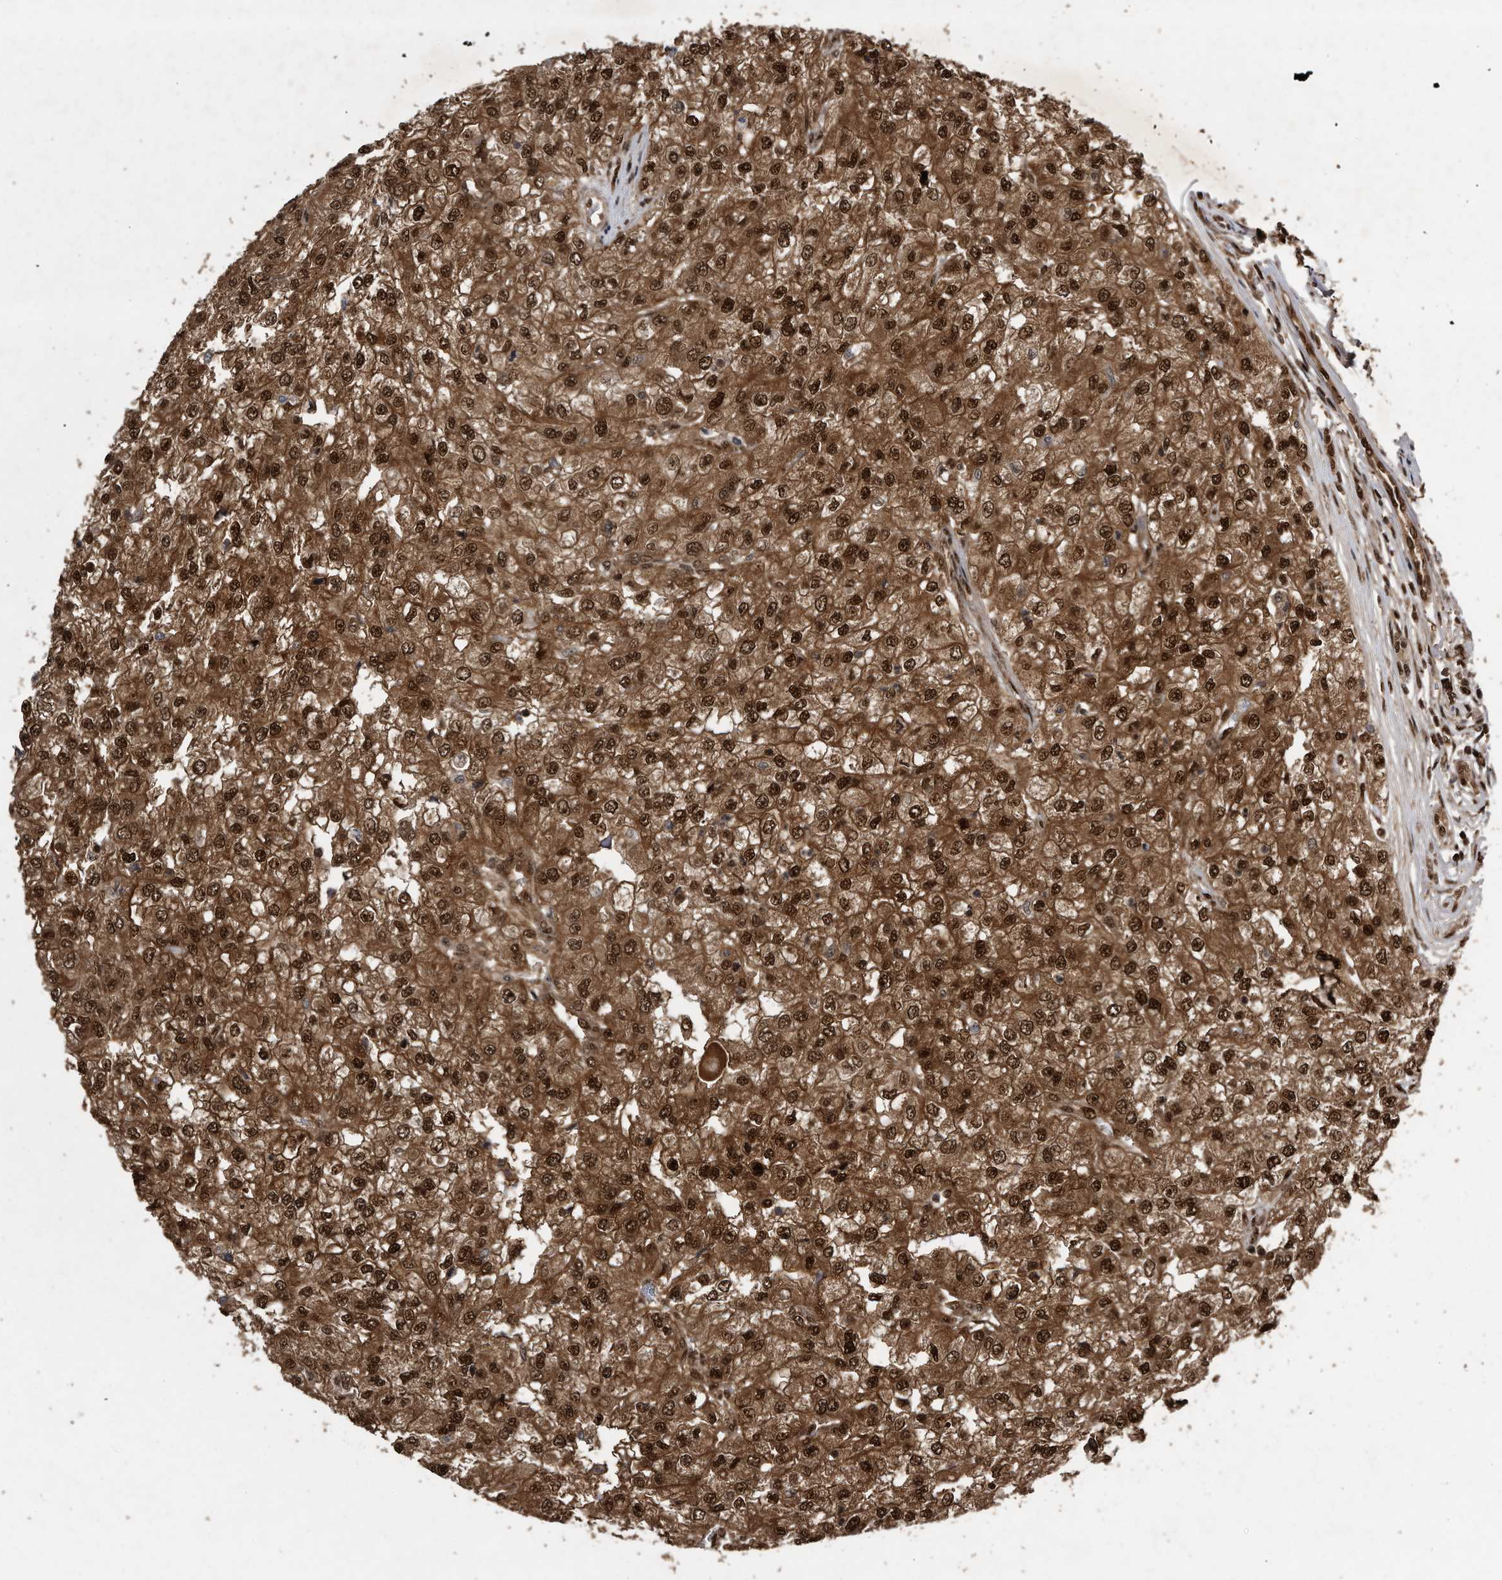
{"staining": {"intensity": "strong", "quantity": ">75%", "location": "cytoplasmic/membranous,nuclear"}, "tissue": "renal cancer", "cell_type": "Tumor cells", "image_type": "cancer", "snomed": [{"axis": "morphology", "description": "Adenocarcinoma, NOS"}, {"axis": "topography", "description": "Kidney"}], "caption": "The micrograph displays staining of renal cancer, revealing strong cytoplasmic/membranous and nuclear protein staining (brown color) within tumor cells.", "gene": "RAD23B", "patient": {"sex": "female", "age": 54}}